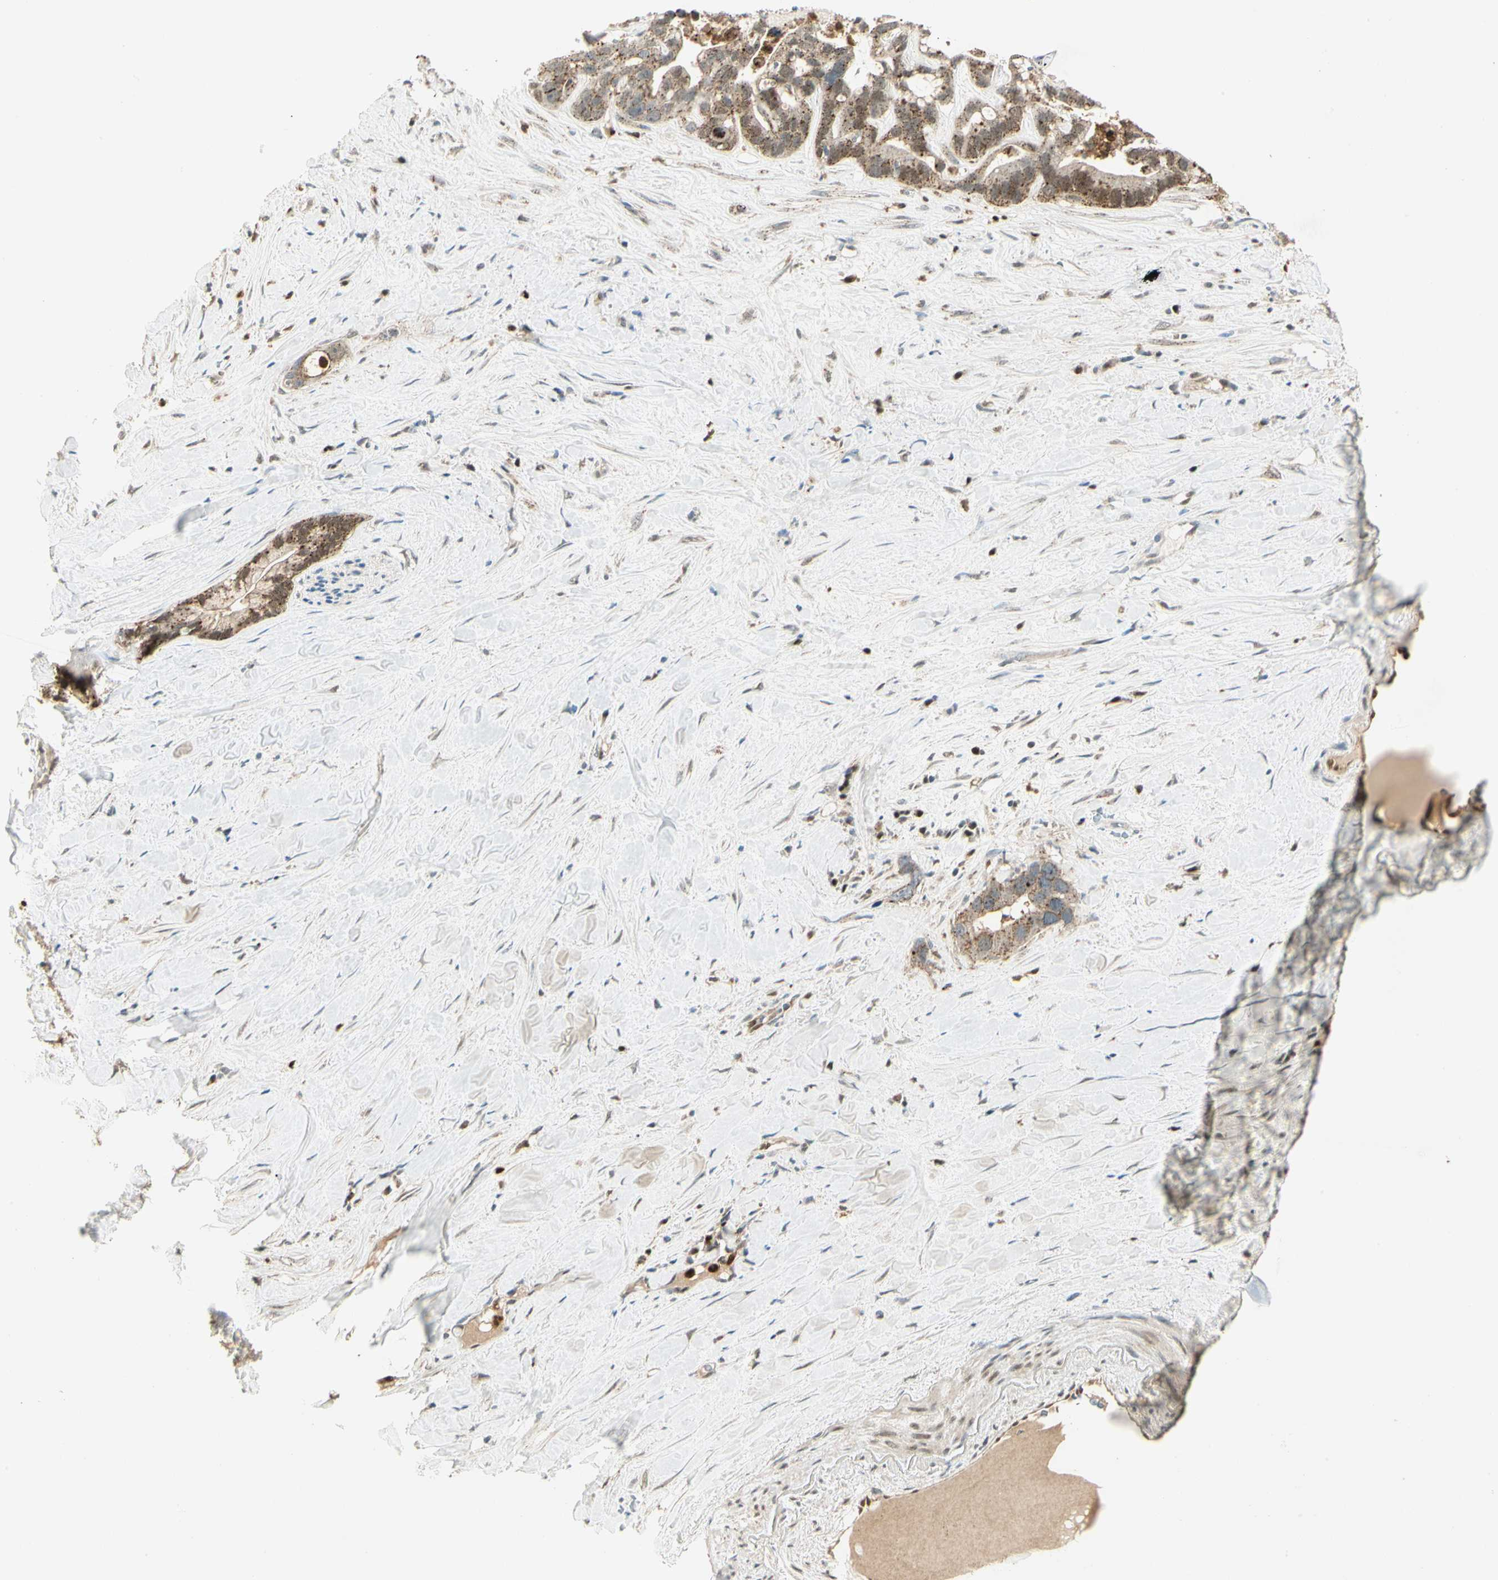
{"staining": {"intensity": "moderate", "quantity": "25%-75%", "location": "cytoplasmic/membranous"}, "tissue": "liver cancer", "cell_type": "Tumor cells", "image_type": "cancer", "snomed": [{"axis": "morphology", "description": "Cholangiocarcinoma"}, {"axis": "topography", "description": "Liver"}], "caption": "The histopathology image exhibits immunohistochemical staining of liver cholangiocarcinoma. There is moderate cytoplasmic/membranous expression is seen in approximately 25%-75% of tumor cells.", "gene": "LTA4H", "patient": {"sex": "female", "age": 65}}